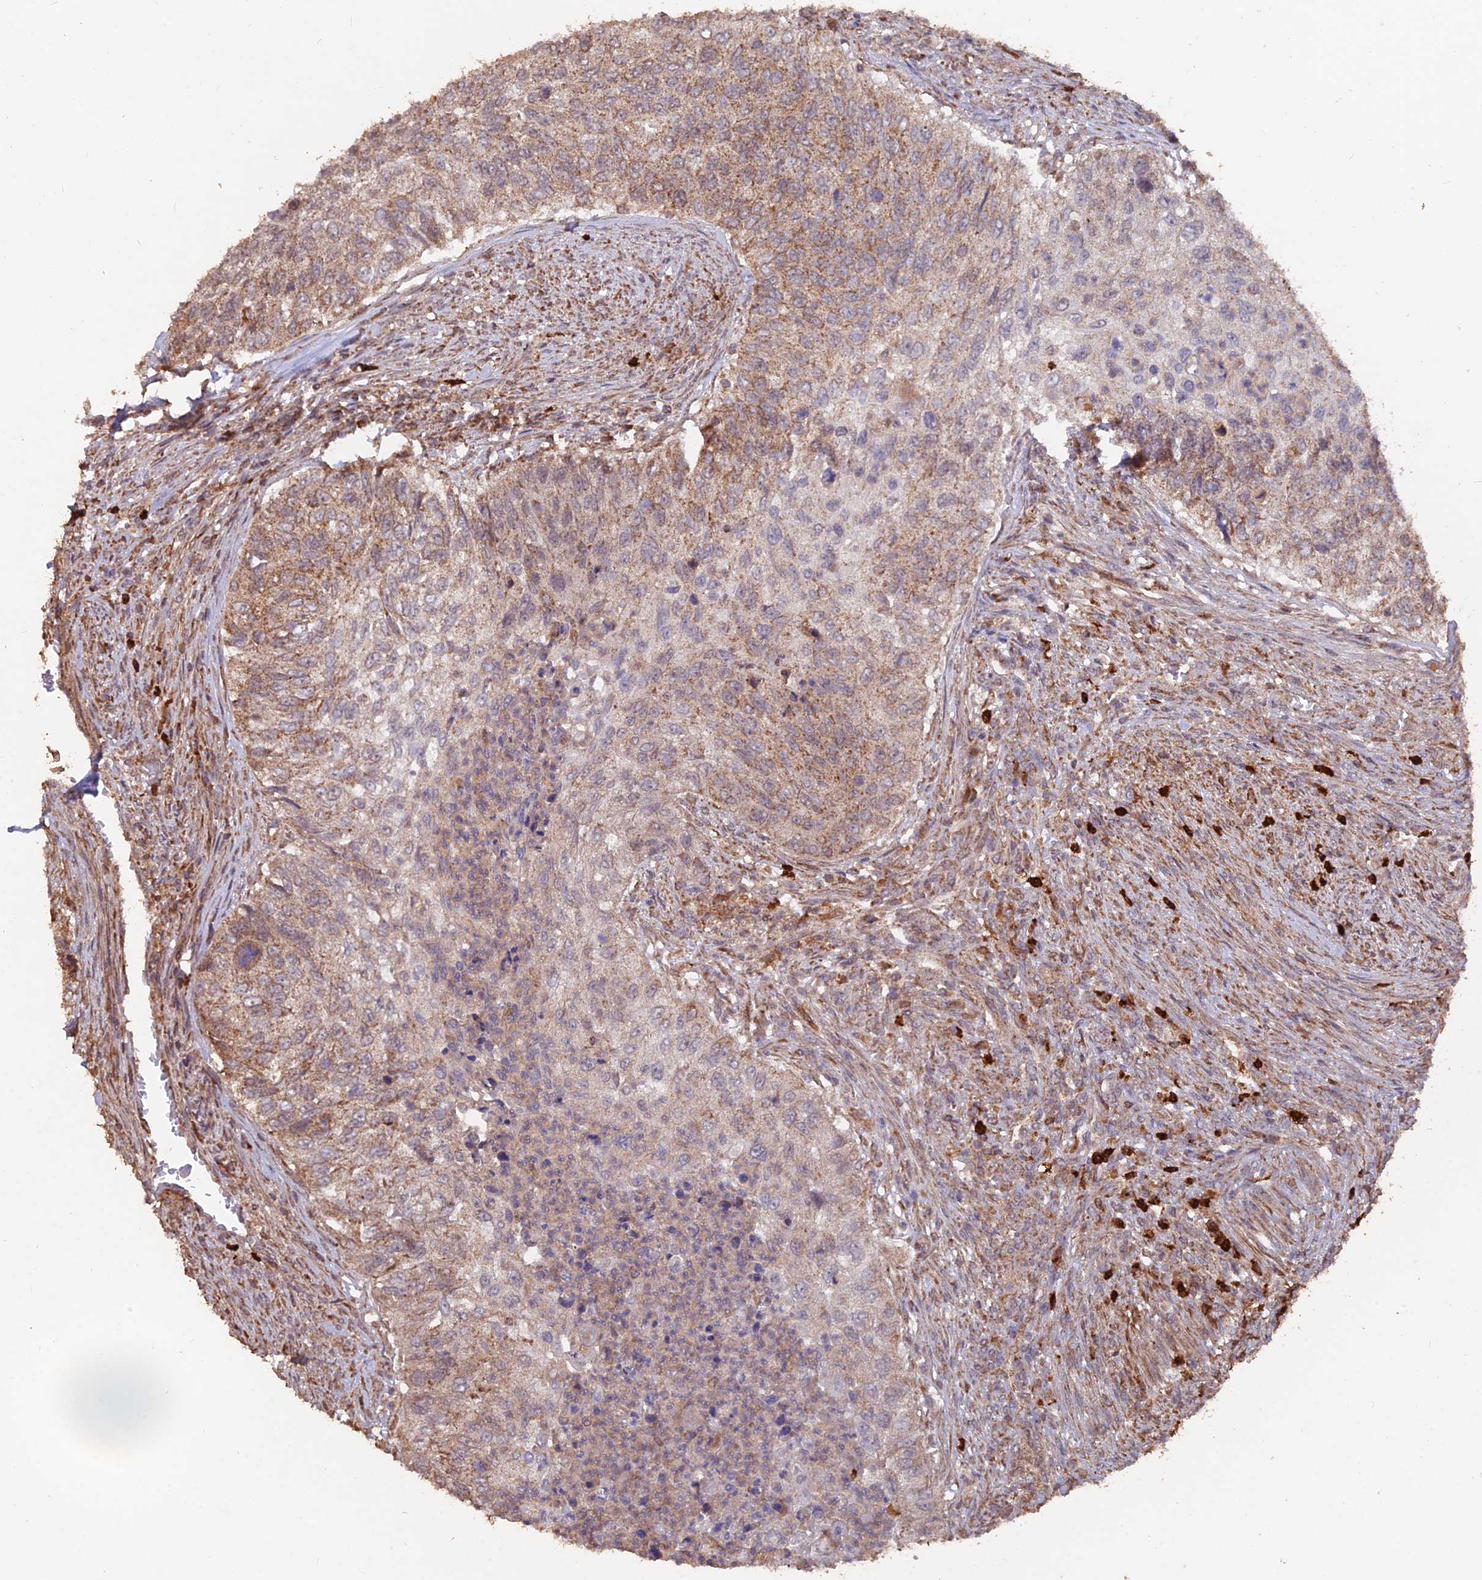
{"staining": {"intensity": "moderate", "quantity": ">75%", "location": "cytoplasmic/membranous"}, "tissue": "urothelial cancer", "cell_type": "Tumor cells", "image_type": "cancer", "snomed": [{"axis": "morphology", "description": "Urothelial carcinoma, High grade"}, {"axis": "topography", "description": "Urinary bladder"}], "caption": "Tumor cells demonstrate moderate cytoplasmic/membranous staining in about >75% of cells in urothelial cancer.", "gene": "IFT22", "patient": {"sex": "female", "age": 60}}